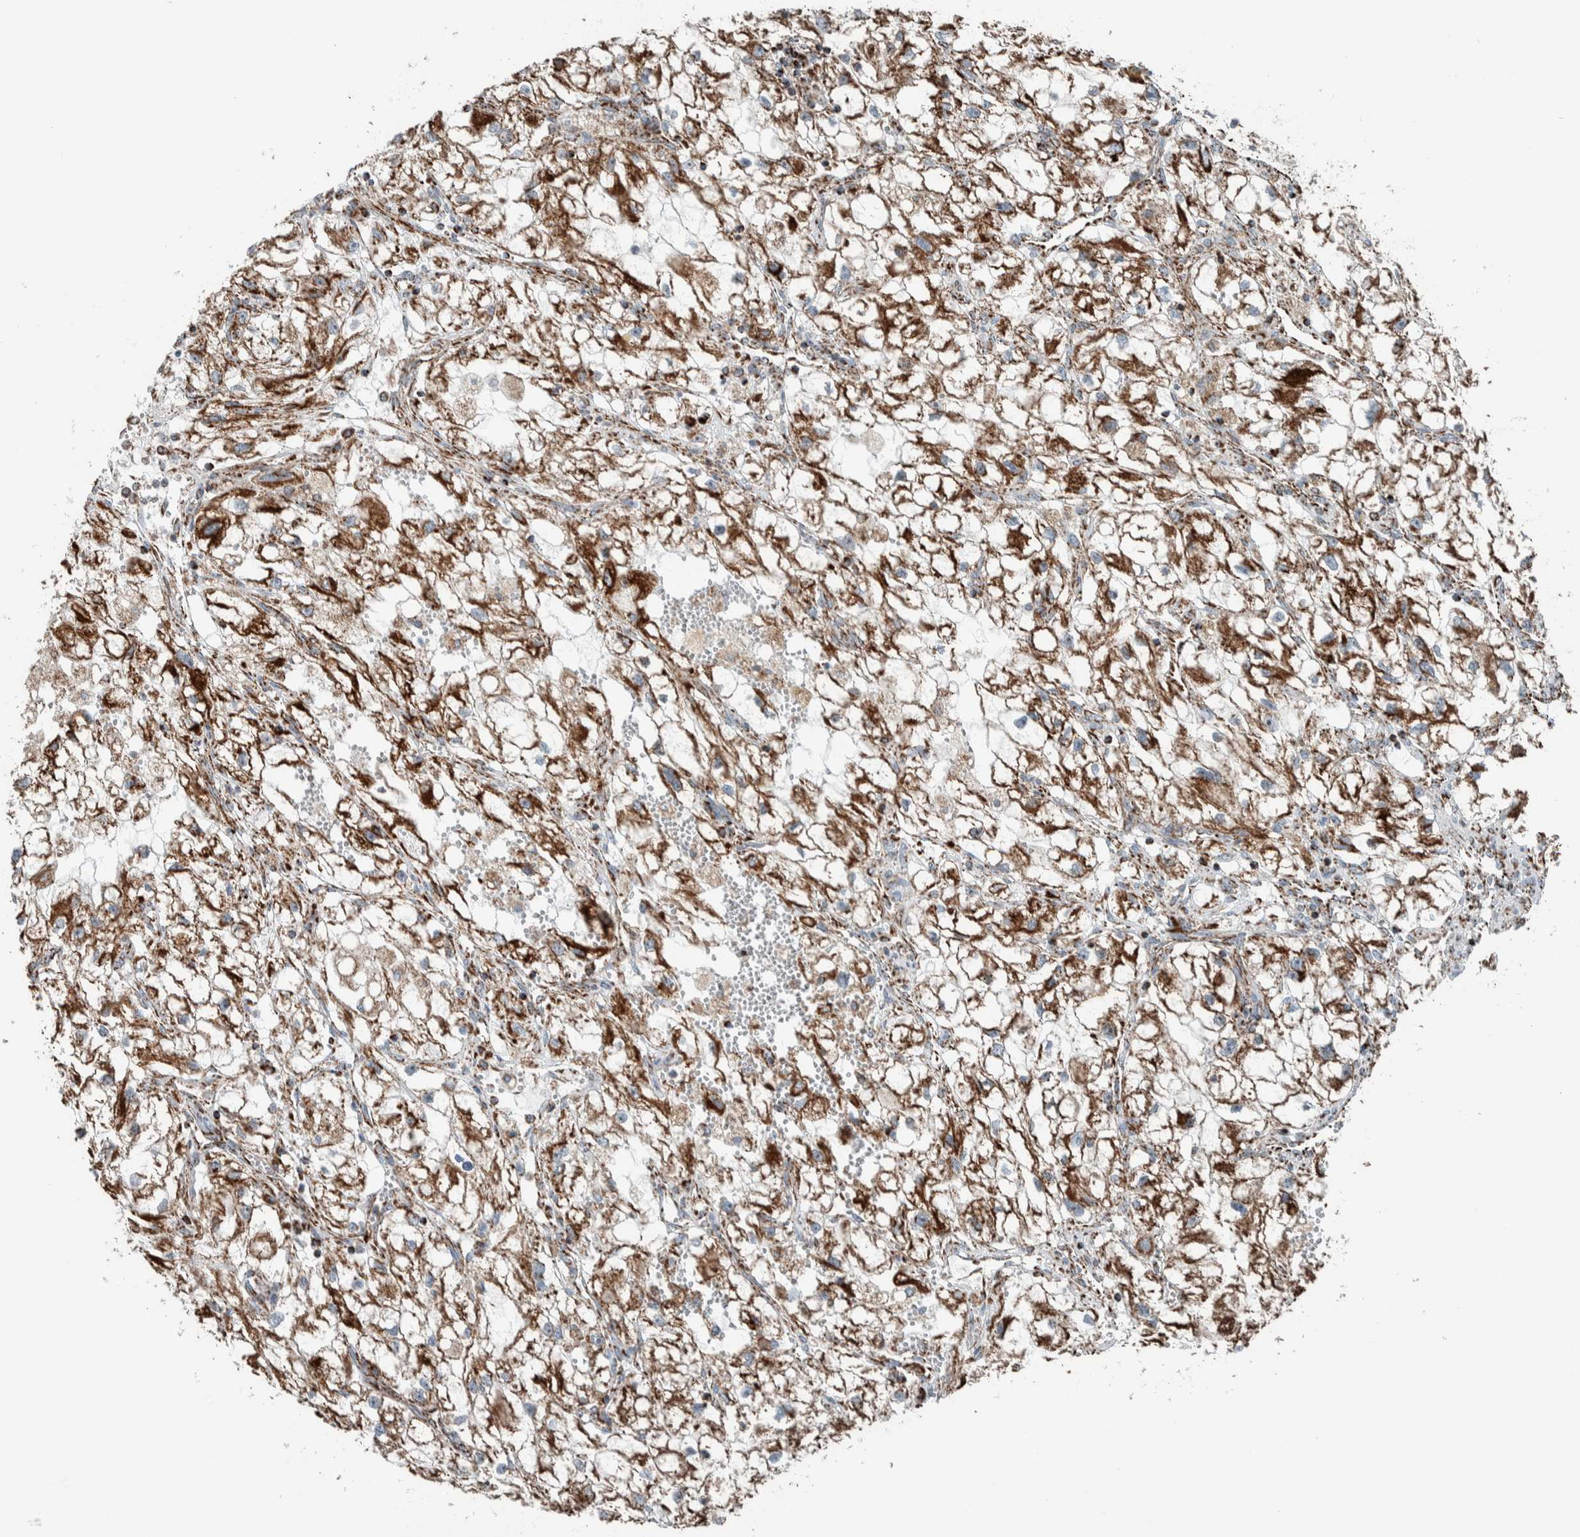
{"staining": {"intensity": "strong", "quantity": ">75%", "location": "cytoplasmic/membranous"}, "tissue": "renal cancer", "cell_type": "Tumor cells", "image_type": "cancer", "snomed": [{"axis": "morphology", "description": "Adenocarcinoma, NOS"}, {"axis": "topography", "description": "Kidney"}], "caption": "Adenocarcinoma (renal) stained for a protein reveals strong cytoplasmic/membranous positivity in tumor cells.", "gene": "CNTROB", "patient": {"sex": "female", "age": 70}}